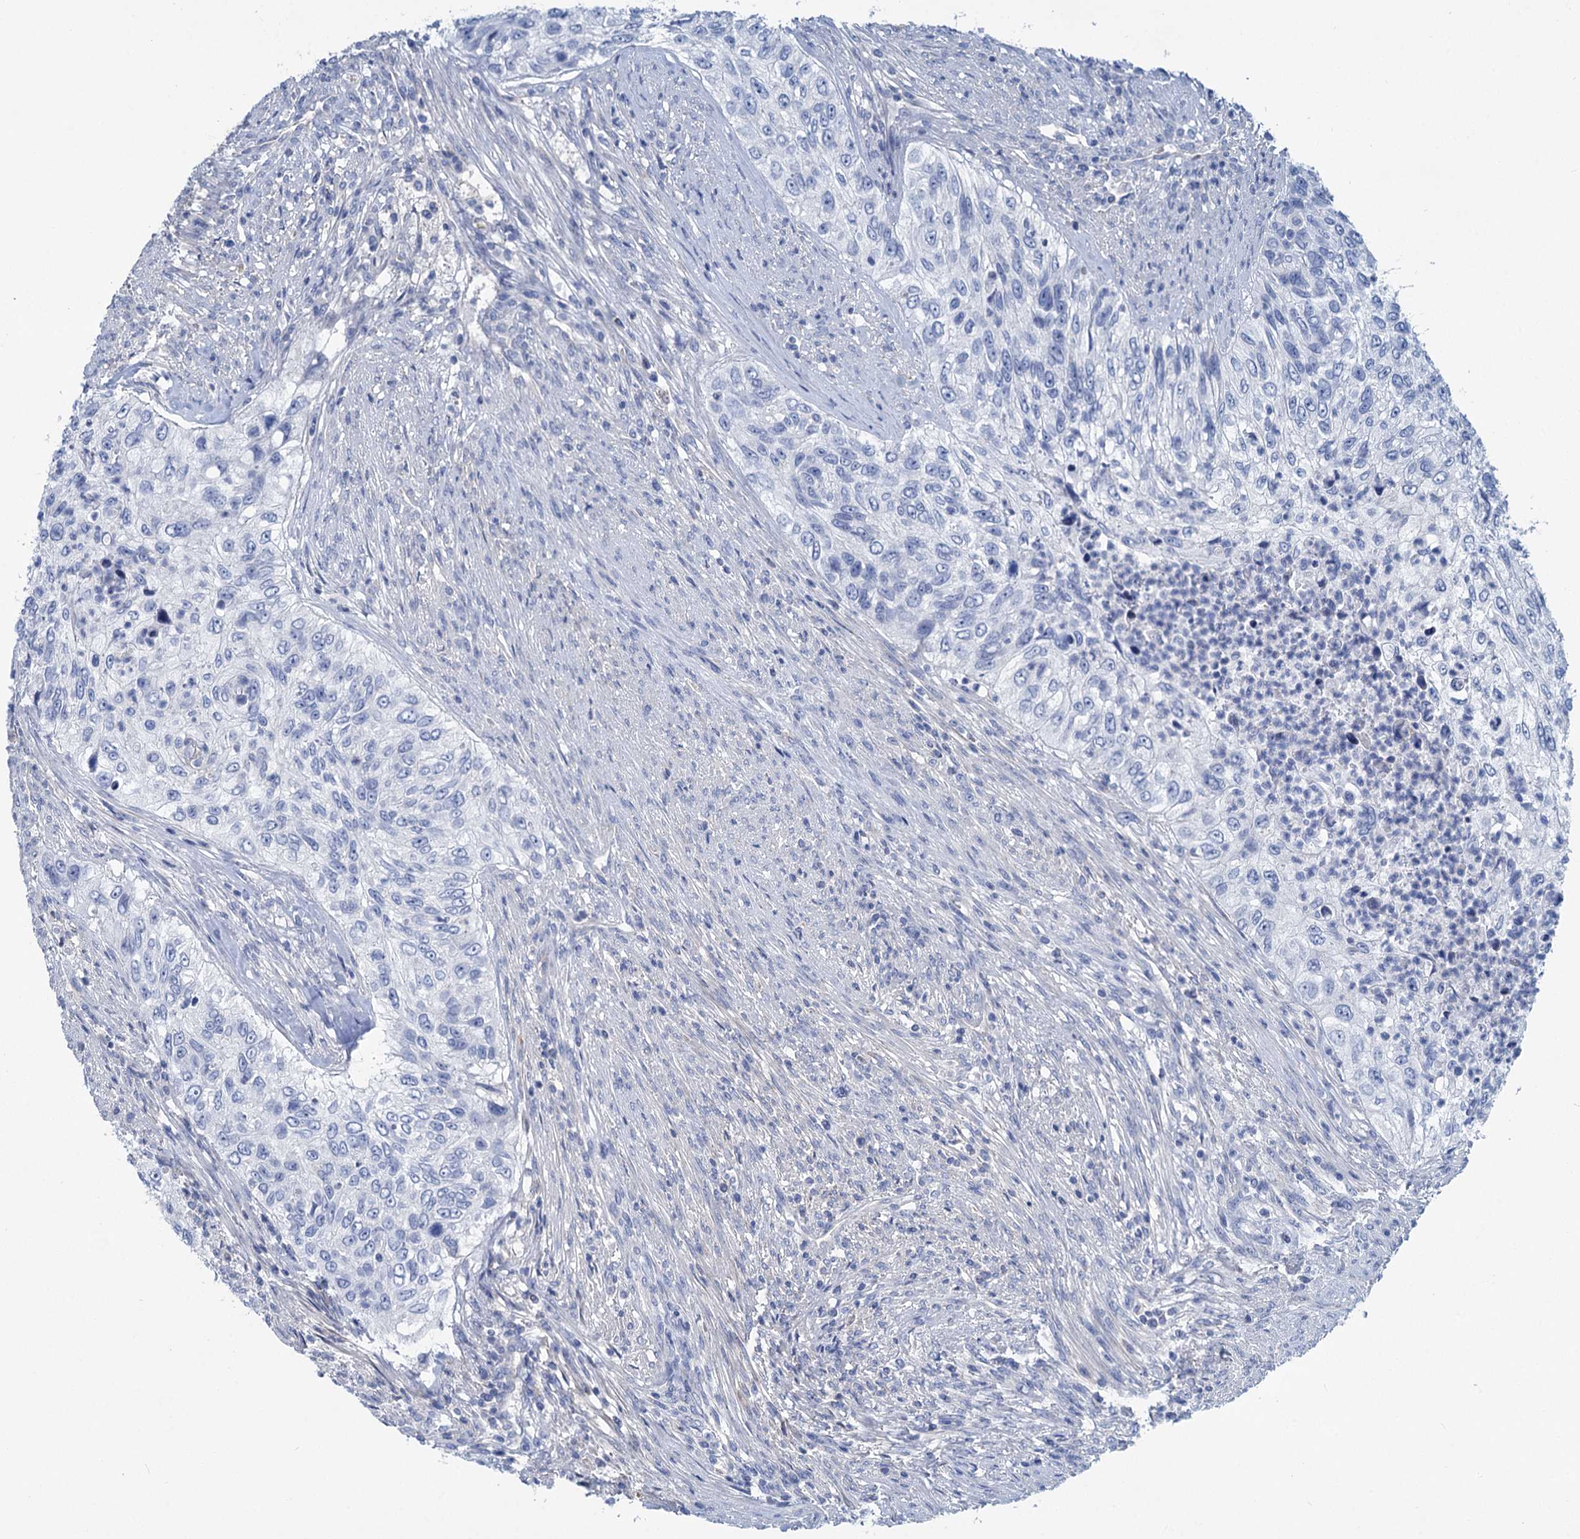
{"staining": {"intensity": "negative", "quantity": "none", "location": "none"}, "tissue": "urothelial cancer", "cell_type": "Tumor cells", "image_type": "cancer", "snomed": [{"axis": "morphology", "description": "Urothelial carcinoma, High grade"}, {"axis": "topography", "description": "Urinary bladder"}], "caption": "Immunohistochemistry (IHC) of urothelial cancer demonstrates no positivity in tumor cells.", "gene": "CHDH", "patient": {"sex": "female", "age": 60}}